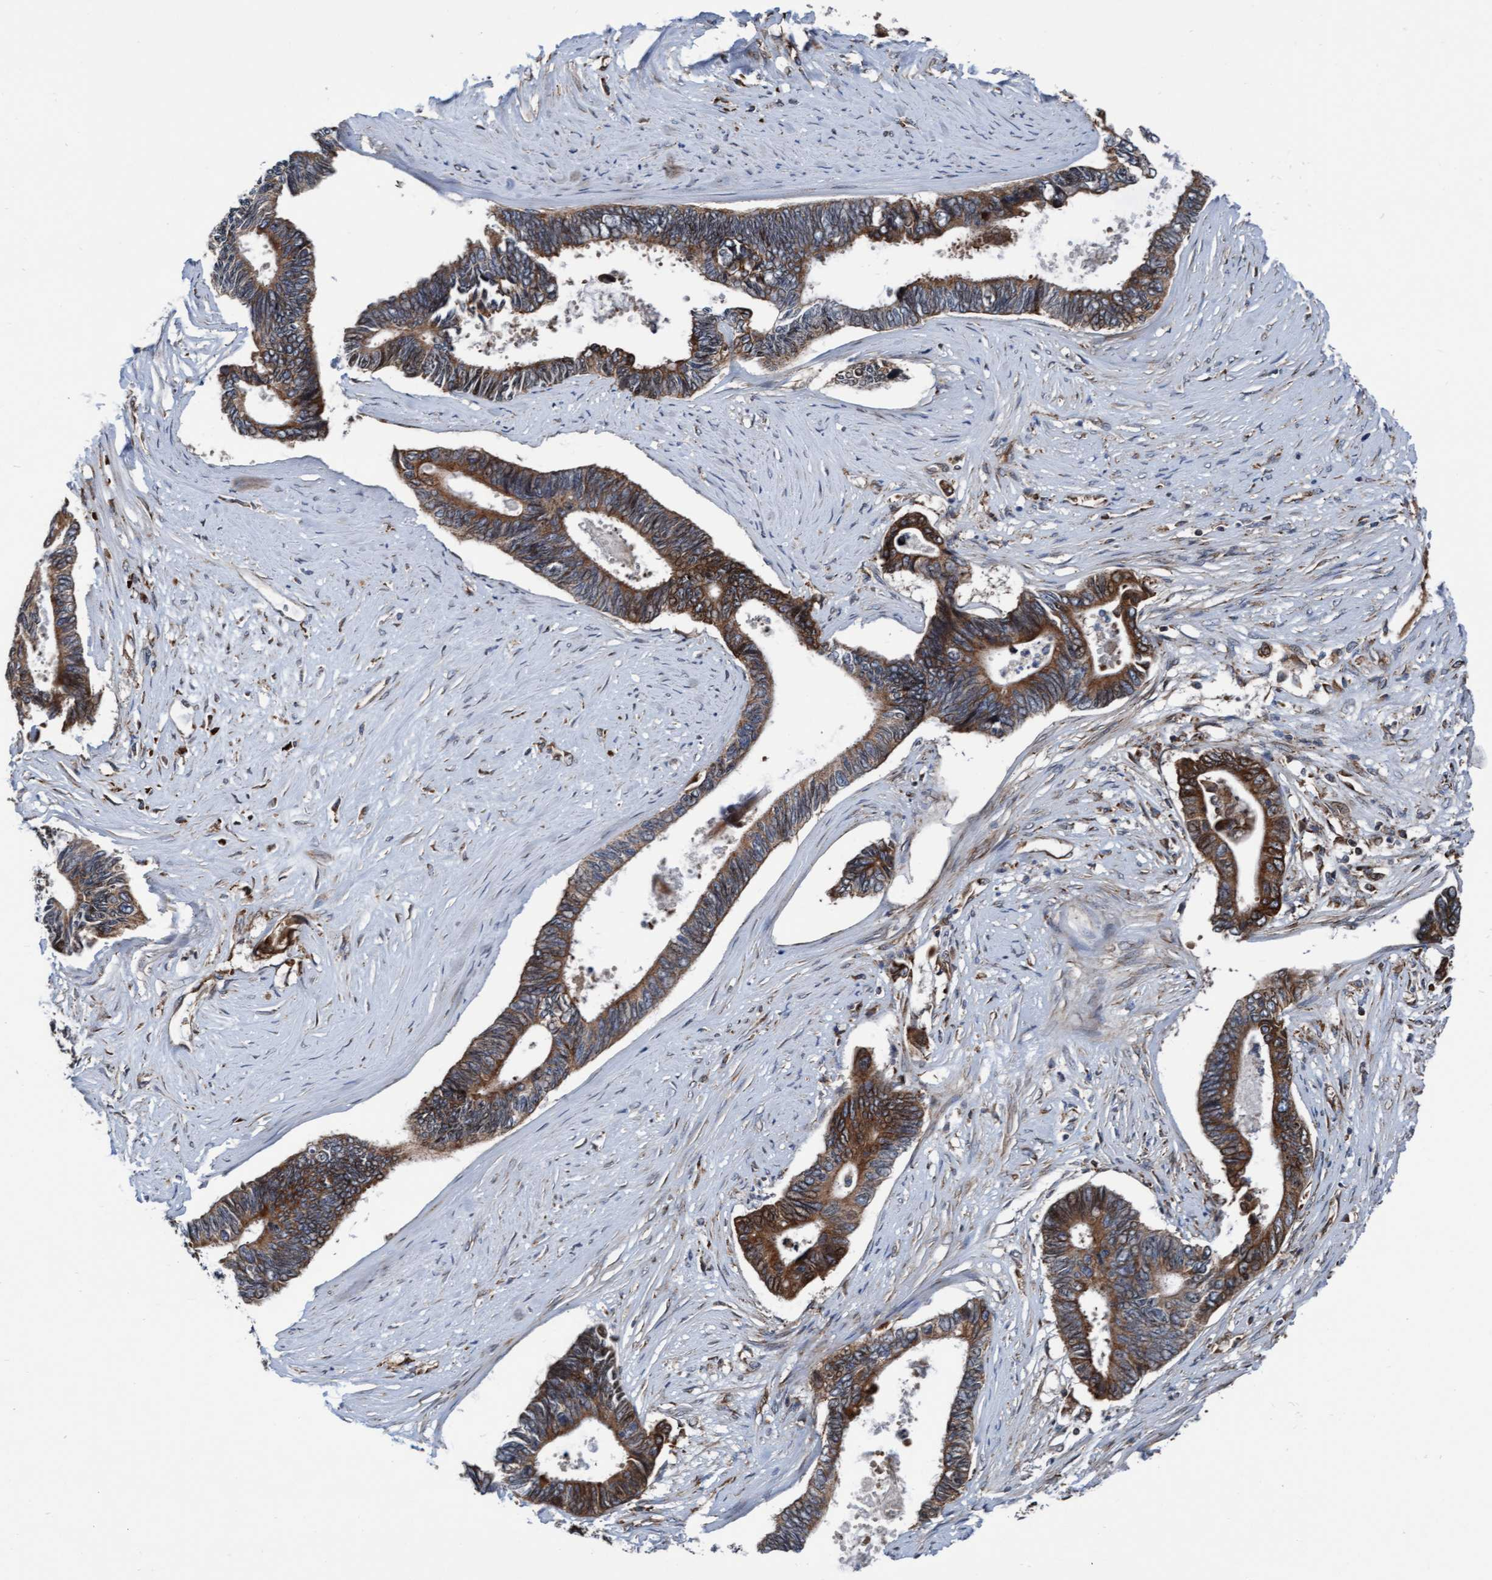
{"staining": {"intensity": "moderate", "quantity": ">75%", "location": "cytoplasmic/membranous"}, "tissue": "pancreatic cancer", "cell_type": "Tumor cells", "image_type": "cancer", "snomed": [{"axis": "morphology", "description": "Adenocarcinoma, NOS"}, {"axis": "topography", "description": "Pancreas"}], "caption": "IHC of pancreatic cancer shows medium levels of moderate cytoplasmic/membranous staining in approximately >75% of tumor cells.", "gene": "RAP1GAP2", "patient": {"sex": "female", "age": 70}}